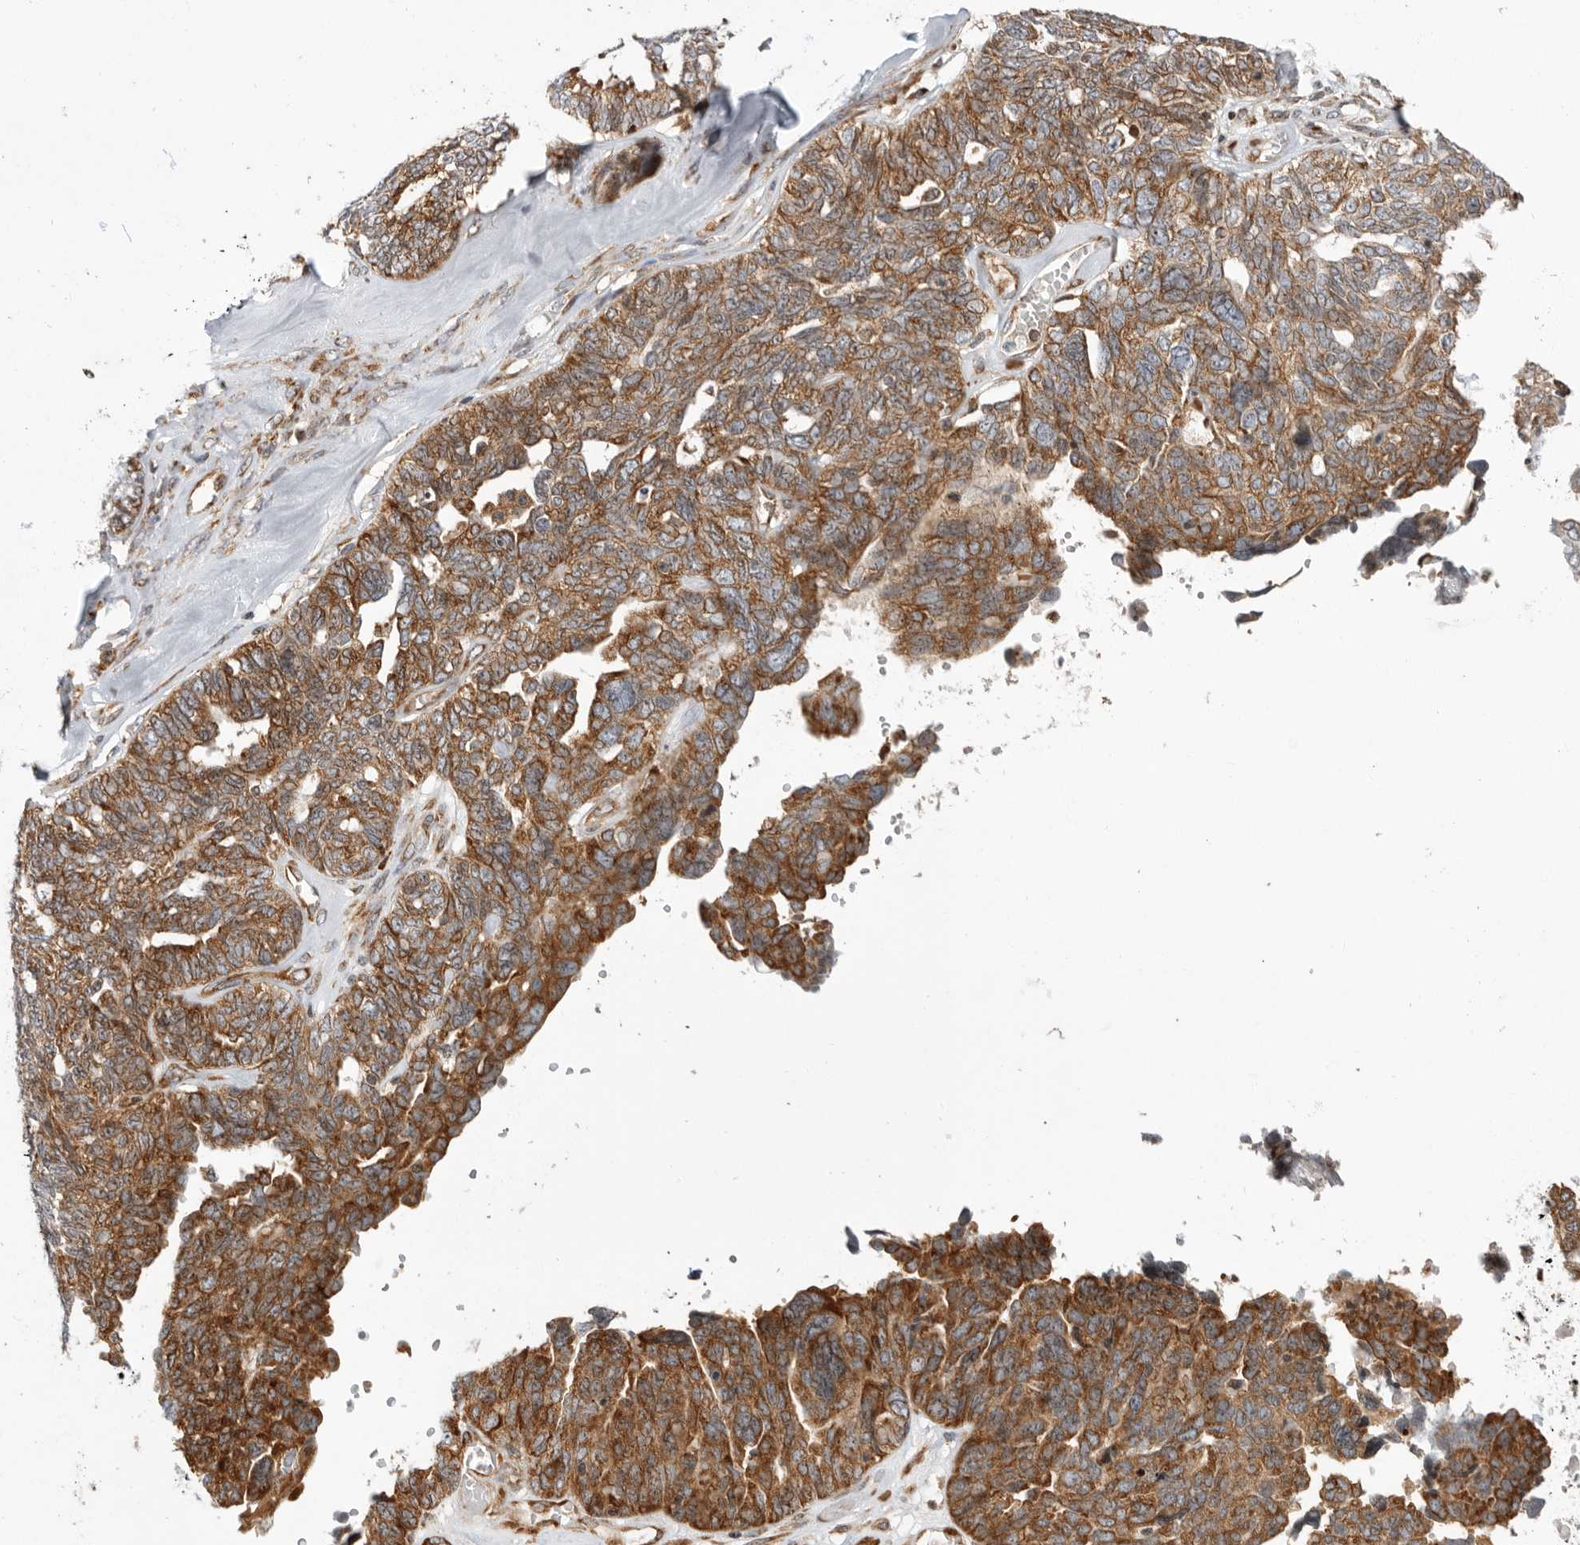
{"staining": {"intensity": "moderate", "quantity": ">75%", "location": "cytoplasmic/membranous"}, "tissue": "ovarian cancer", "cell_type": "Tumor cells", "image_type": "cancer", "snomed": [{"axis": "morphology", "description": "Cystadenocarcinoma, serous, NOS"}, {"axis": "topography", "description": "Ovary"}], "caption": "Brown immunohistochemical staining in ovarian serous cystadenocarcinoma exhibits moderate cytoplasmic/membranous expression in about >75% of tumor cells. (DAB (3,3'-diaminobenzidine) = brown stain, brightfield microscopy at high magnification).", "gene": "FZD3", "patient": {"sex": "female", "age": 79}}